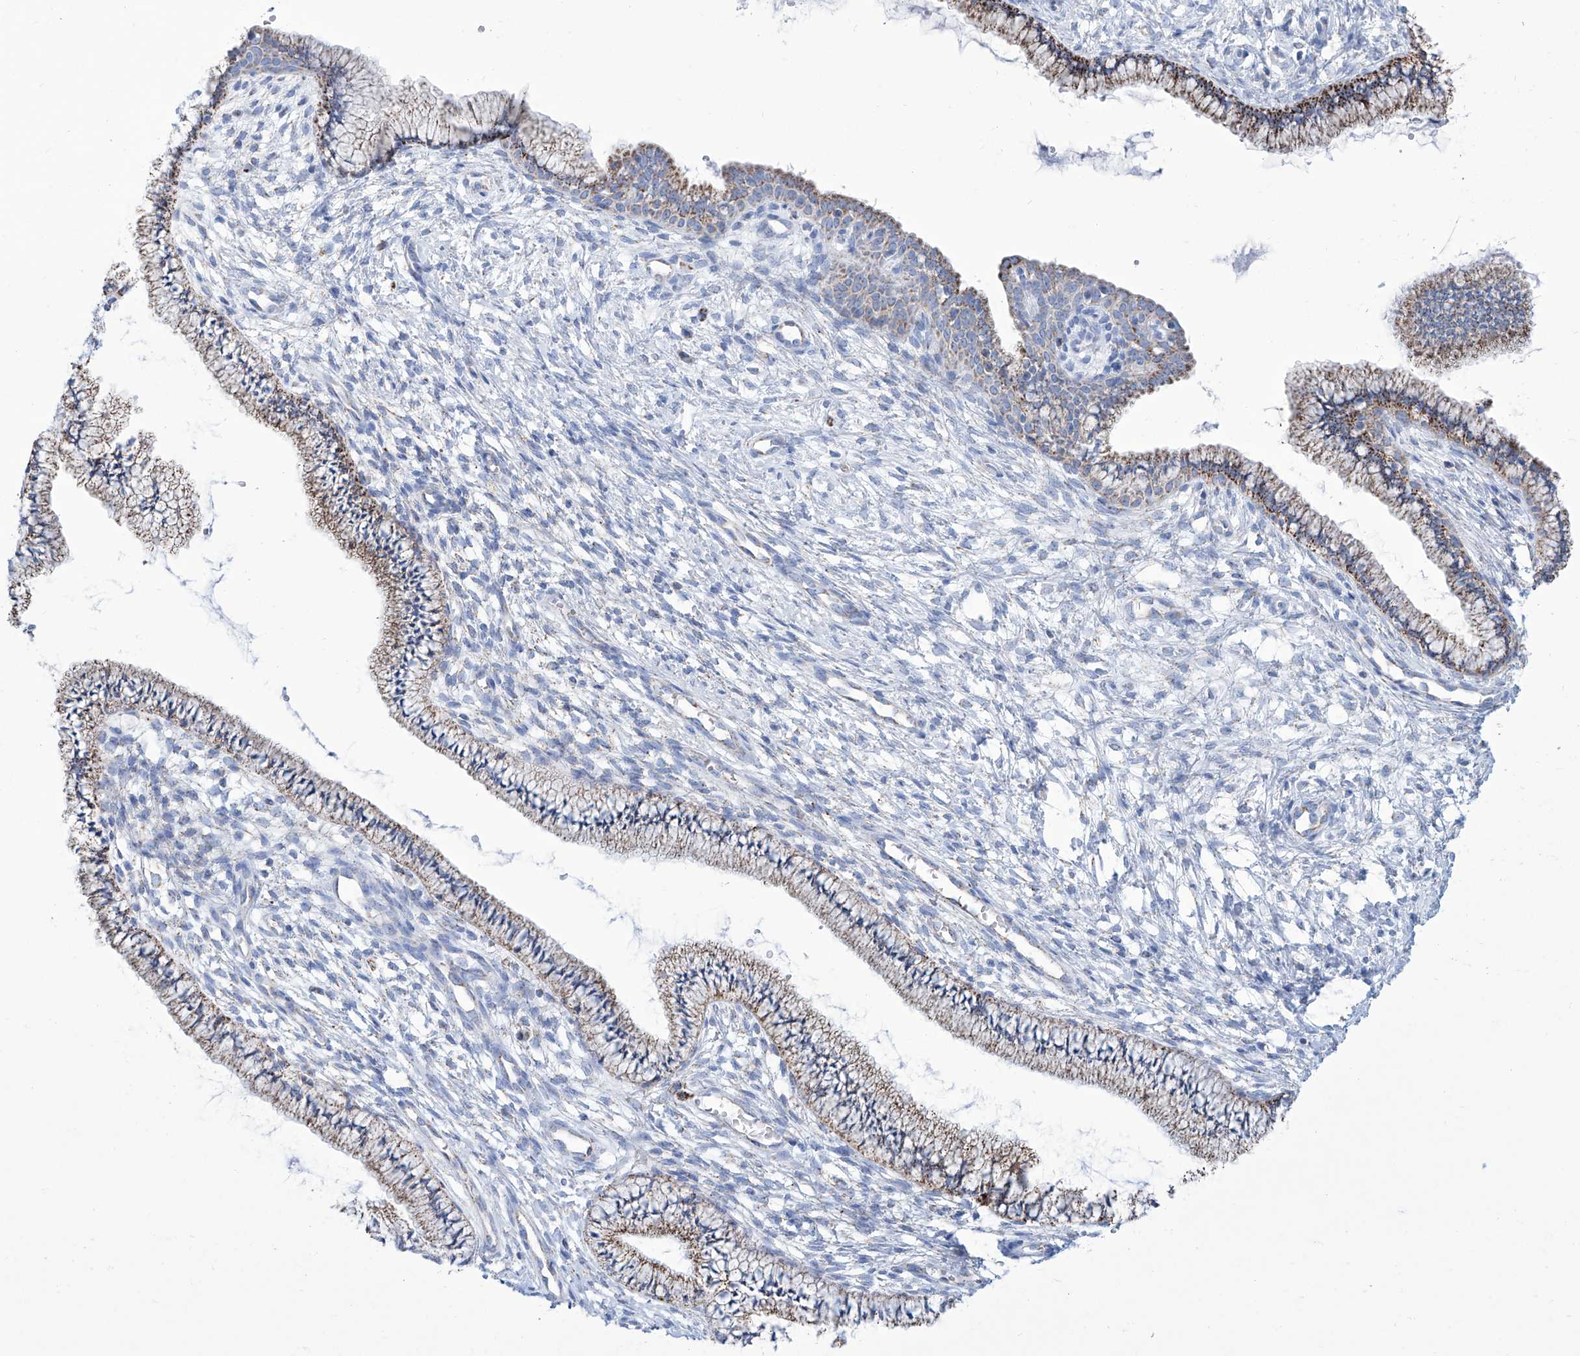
{"staining": {"intensity": "moderate", "quantity": ">75%", "location": "cytoplasmic/membranous"}, "tissue": "cervix", "cell_type": "Glandular cells", "image_type": "normal", "snomed": [{"axis": "morphology", "description": "Normal tissue, NOS"}, {"axis": "topography", "description": "Cervix"}], "caption": "Approximately >75% of glandular cells in unremarkable human cervix reveal moderate cytoplasmic/membranous protein staining as visualized by brown immunohistochemical staining.", "gene": "ALDH6A1", "patient": {"sex": "female", "age": 36}}